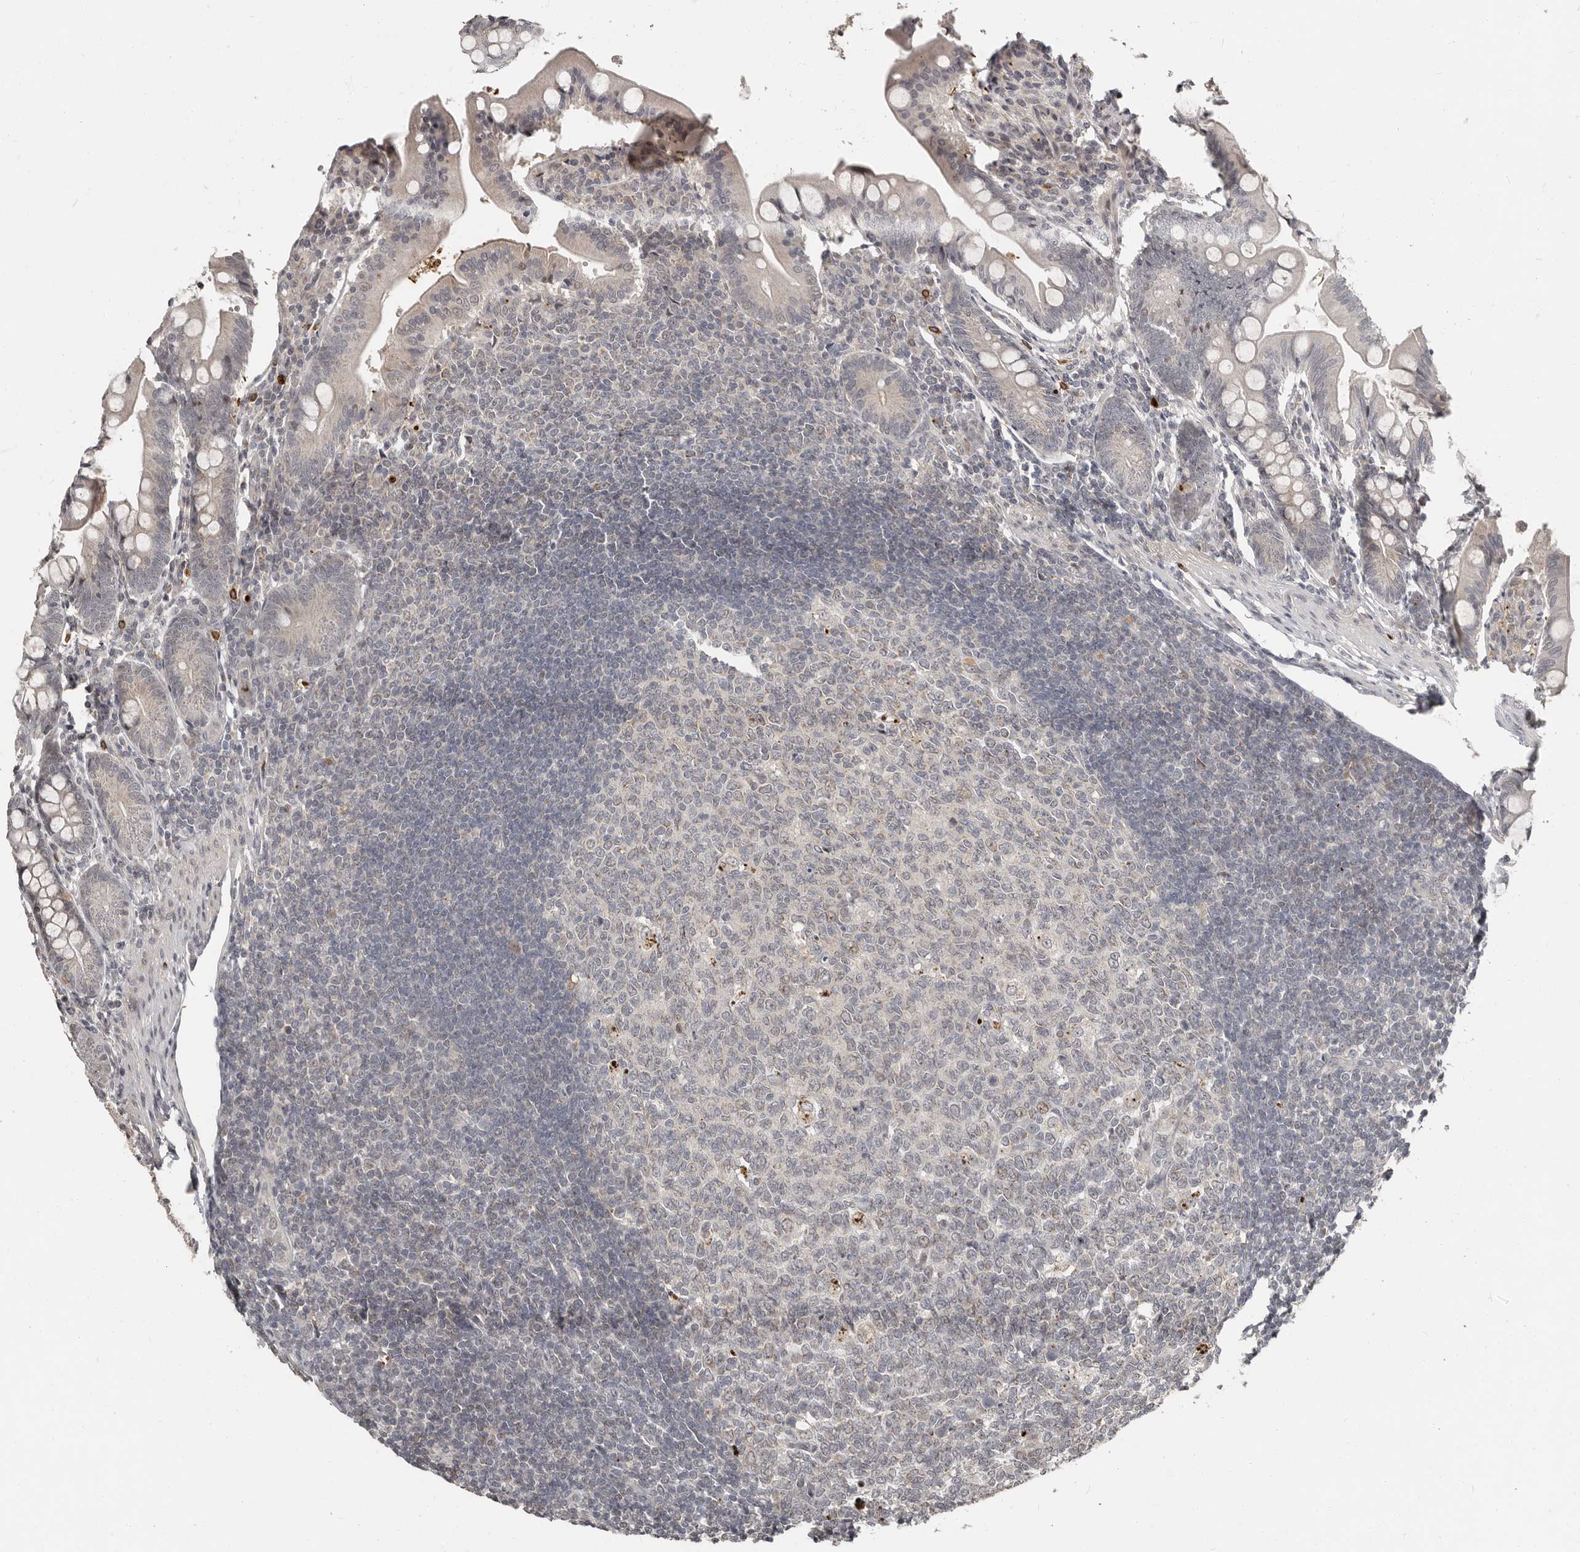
{"staining": {"intensity": "negative", "quantity": "none", "location": "none"}, "tissue": "small intestine", "cell_type": "Glandular cells", "image_type": "normal", "snomed": [{"axis": "morphology", "description": "Normal tissue, NOS"}, {"axis": "topography", "description": "Small intestine"}], "caption": "This is an immunohistochemistry photomicrograph of unremarkable human small intestine. There is no expression in glandular cells.", "gene": "APOL6", "patient": {"sex": "male", "age": 7}}